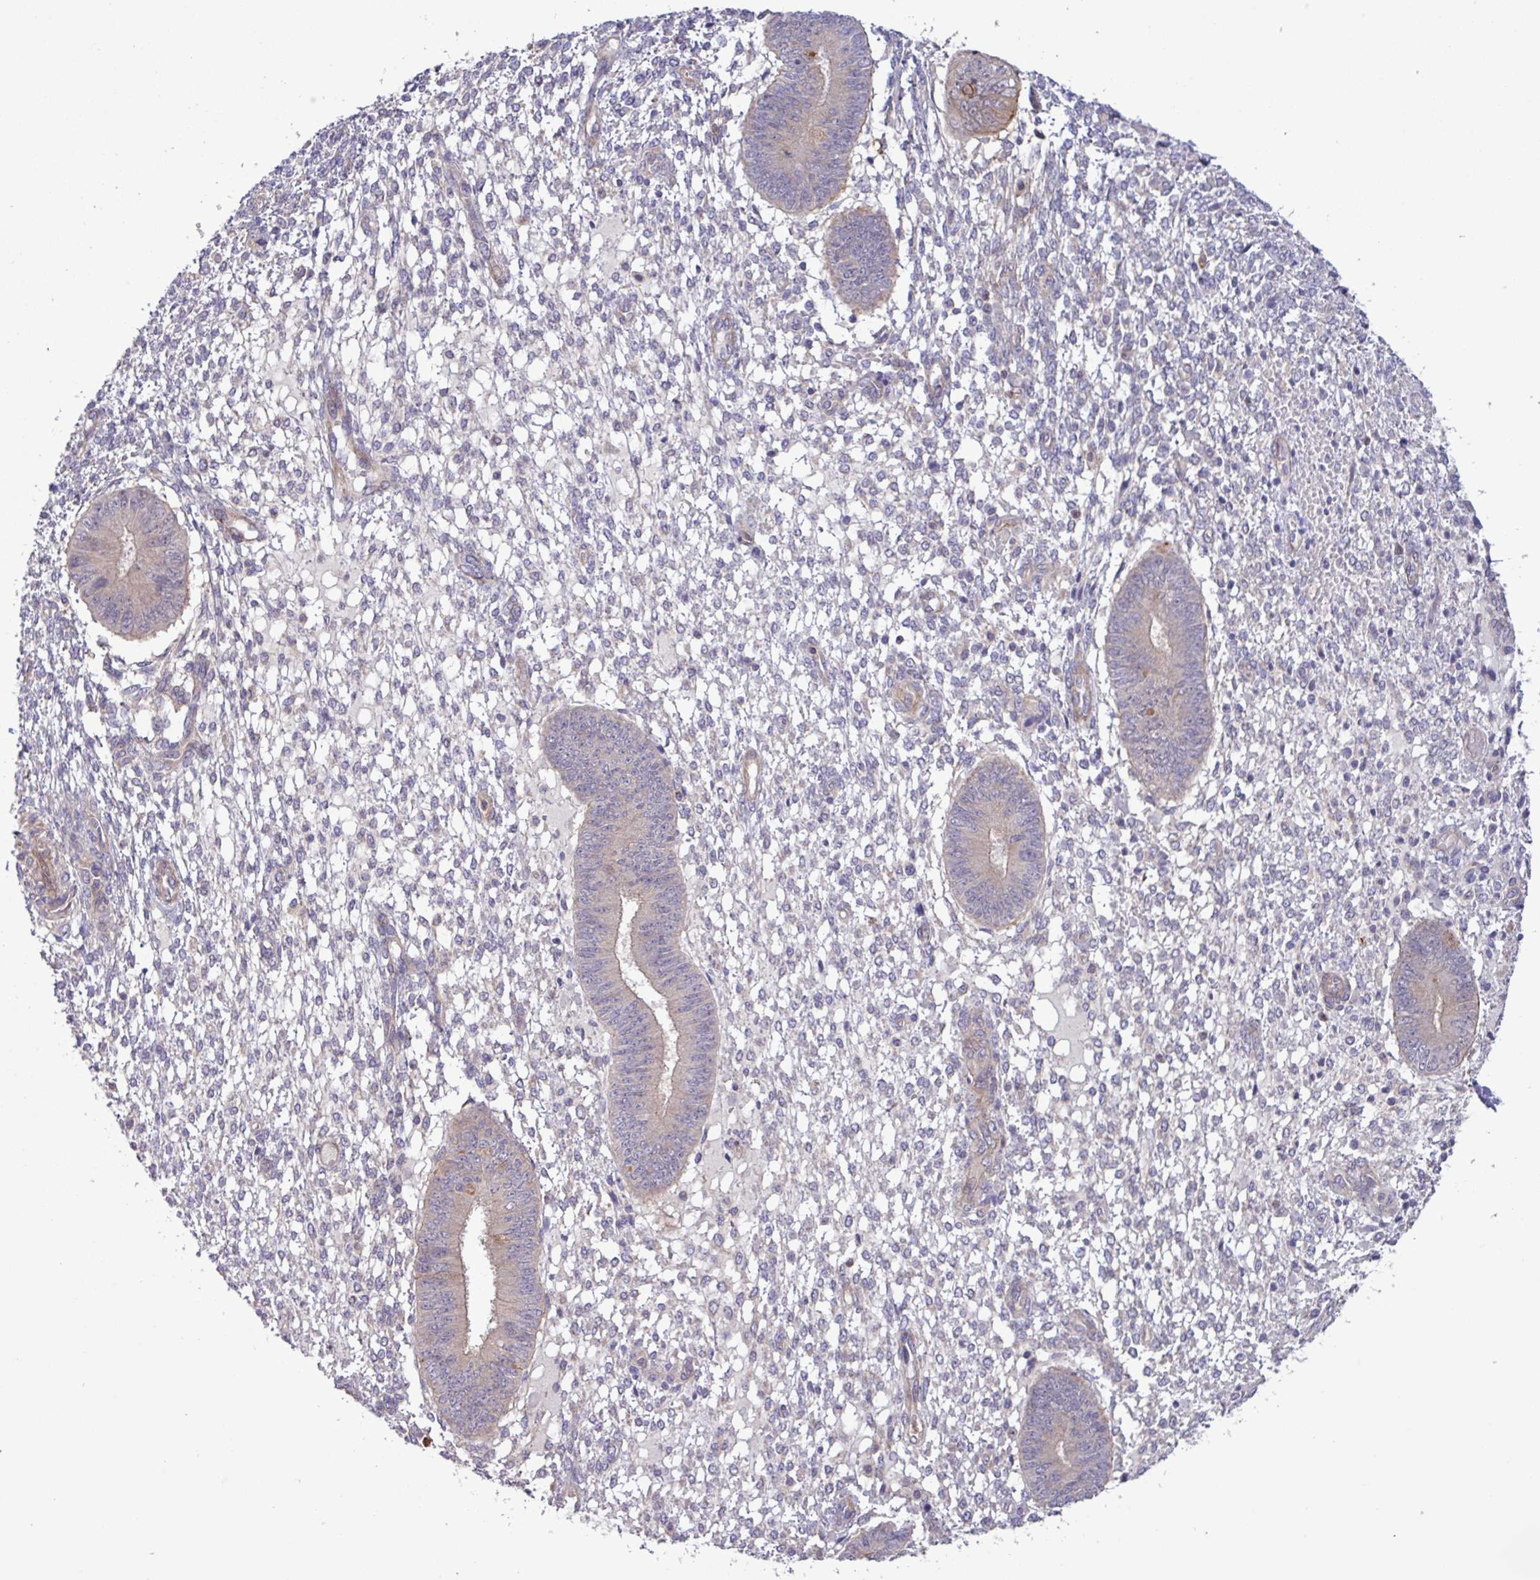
{"staining": {"intensity": "negative", "quantity": "none", "location": "none"}, "tissue": "endometrium", "cell_type": "Cells in endometrial stroma", "image_type": "normal", "snomed": [{"axis": "morphology", "description": "Normal tissue, NOS"}, {"axis": "topography", "description": "Endometrium"}], "caption": "Immunohistochemistry image of benign endometrium: human endometrium stained with DAB (3,3'-diaminobenzidine) displays no significant protein staining in cells in endometrial stroma.", "gene": "CNTRL", "patient": {"sex": "female", "age": 49}}